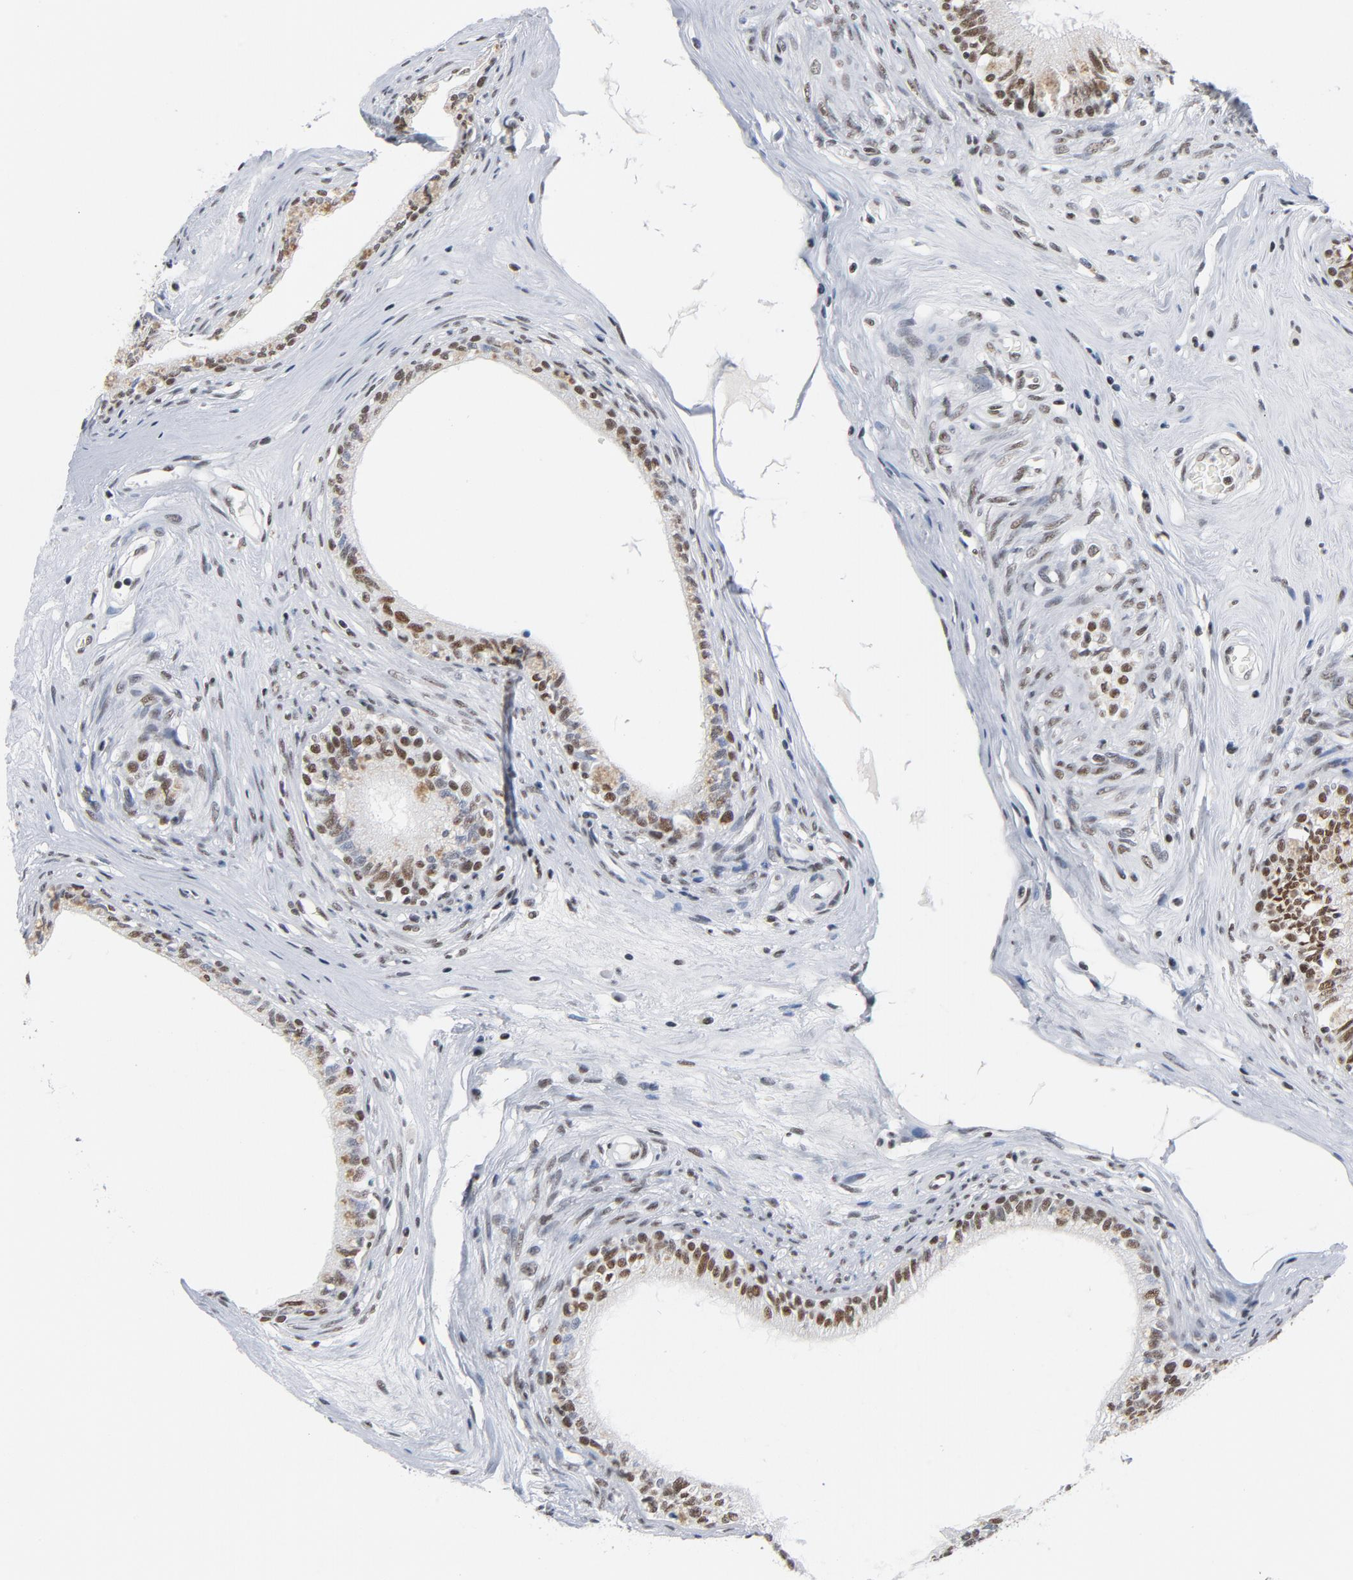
{"staining": {"intensity": "moderate", "quantity": ">75%", "location": "nuclear"}, "tissue": "epididymis", "cell_type": "Glandular cells", "image_type": "normal", "snomed": [{"axis": "morphology", "description": "Normal tissue, NOS"}, {"axis": "morphology", "description": "Inflammation, NOS"}, {"axis": "topography", "description": "Epididymis"}], "caption": "The histopathology image exhibits a brown stain indicating the presence of a protein in the nuclear of glandular cells in epididymis. The staining is performed using DAB (3,3'-diaminobenzidine) brown chromogen to label protein expression. The nuclei are counter-stained blue using hematoxylin.", "gene": "CSTF2", "patient": {"sex": "male", "age": 84}}